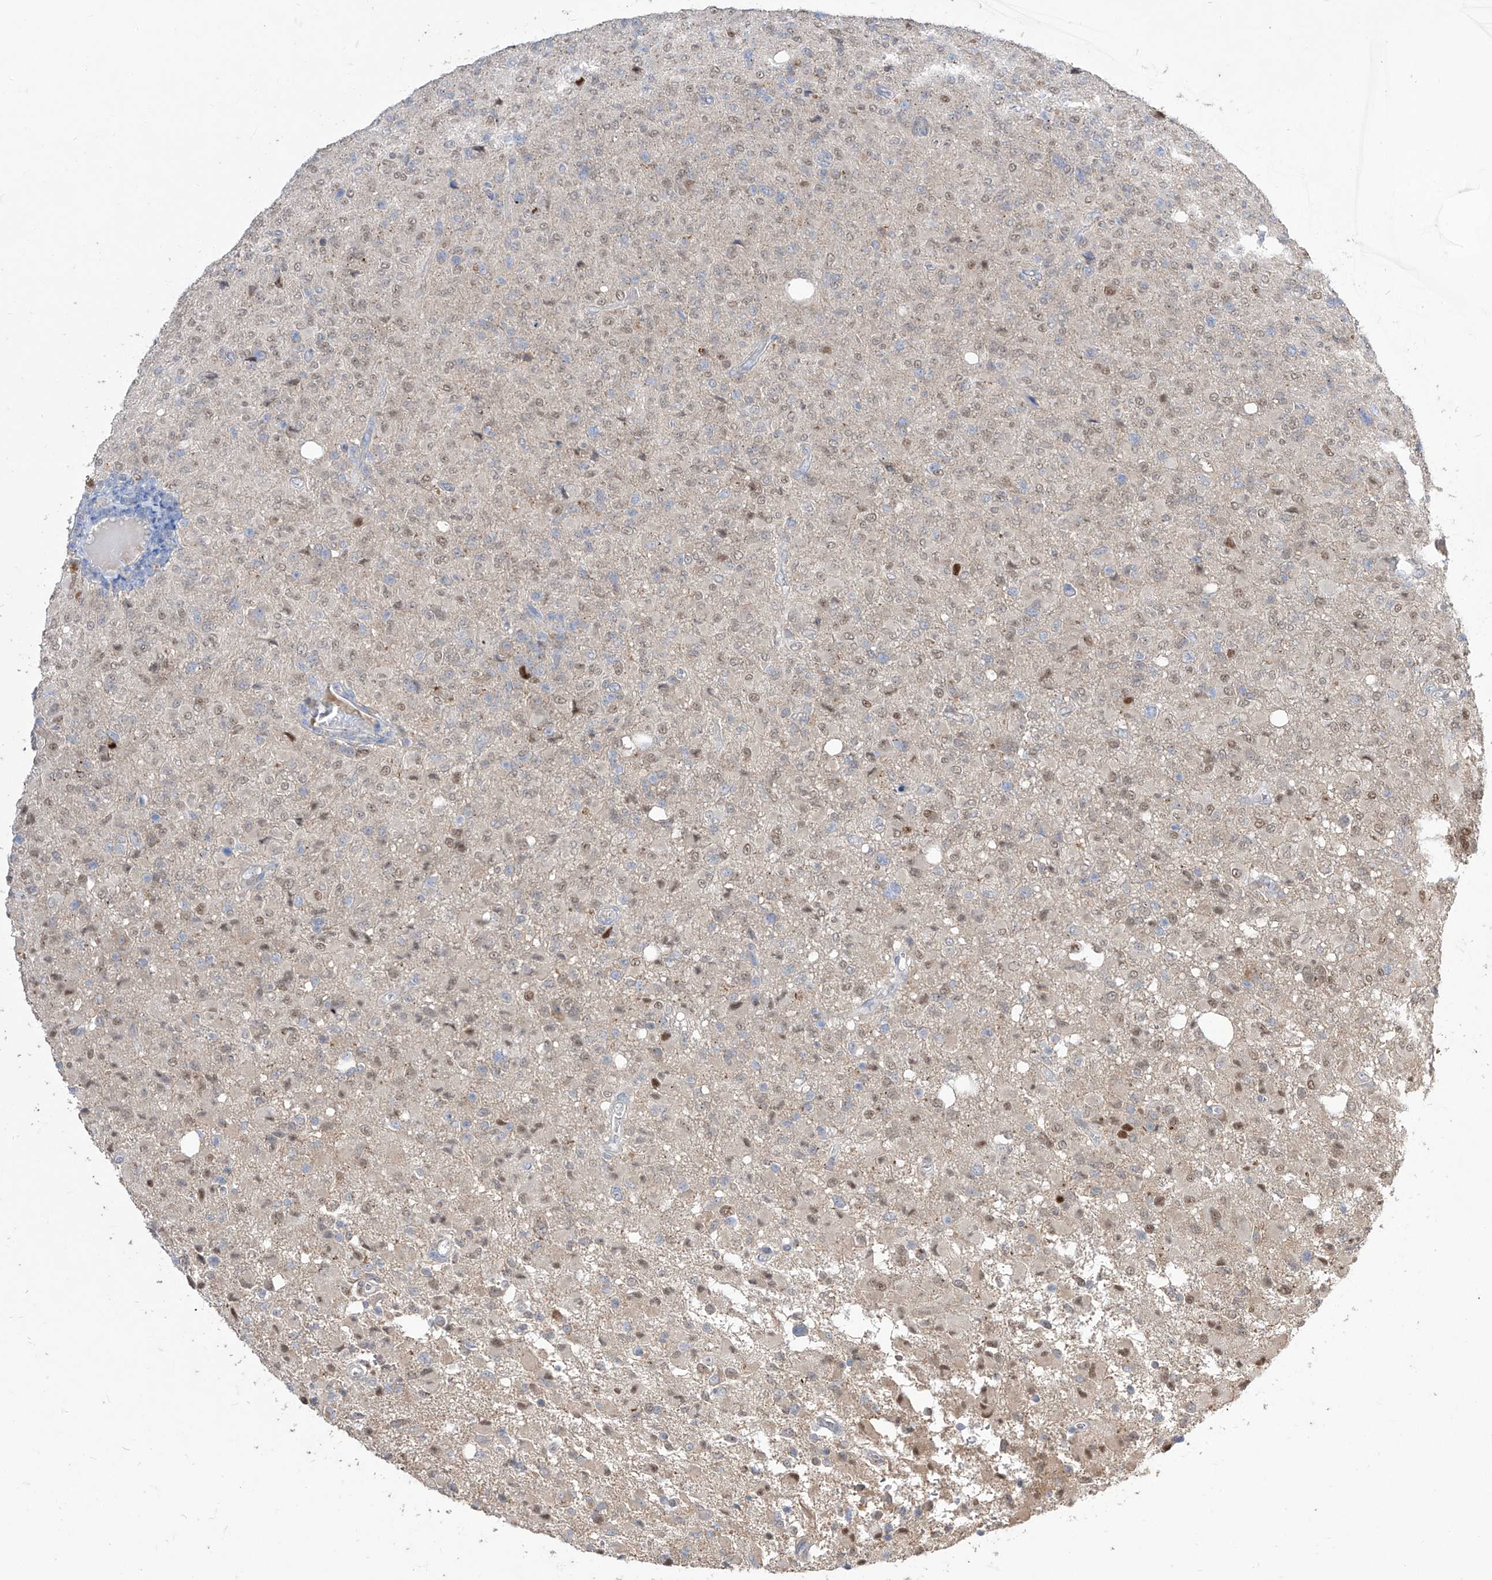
{"staining": {"intensity": "weak", "quantity": ">75%", "location": "nuclear"}, "tissue": "glioma", "cell_type": "Tumor cells", "image_type": "cancer", "snomed": [{"axis": "morphology", "description": "Glioma, malignant, High grade"}, {"axis": "topography", "description": "Brain"}], "caption": "Immunohistochemistry (IHC) photomicrograph of neoplastic tissue: high-grade glioma (malignant) stained using immunohistochemistry (IHC) exhibits low levels of weak protein expression localized specifically in the nuclear of tumor cells, appearing as a nuclear brown color.", "gene": "BROX", "patient": {"sex": "female", "age": 57}}